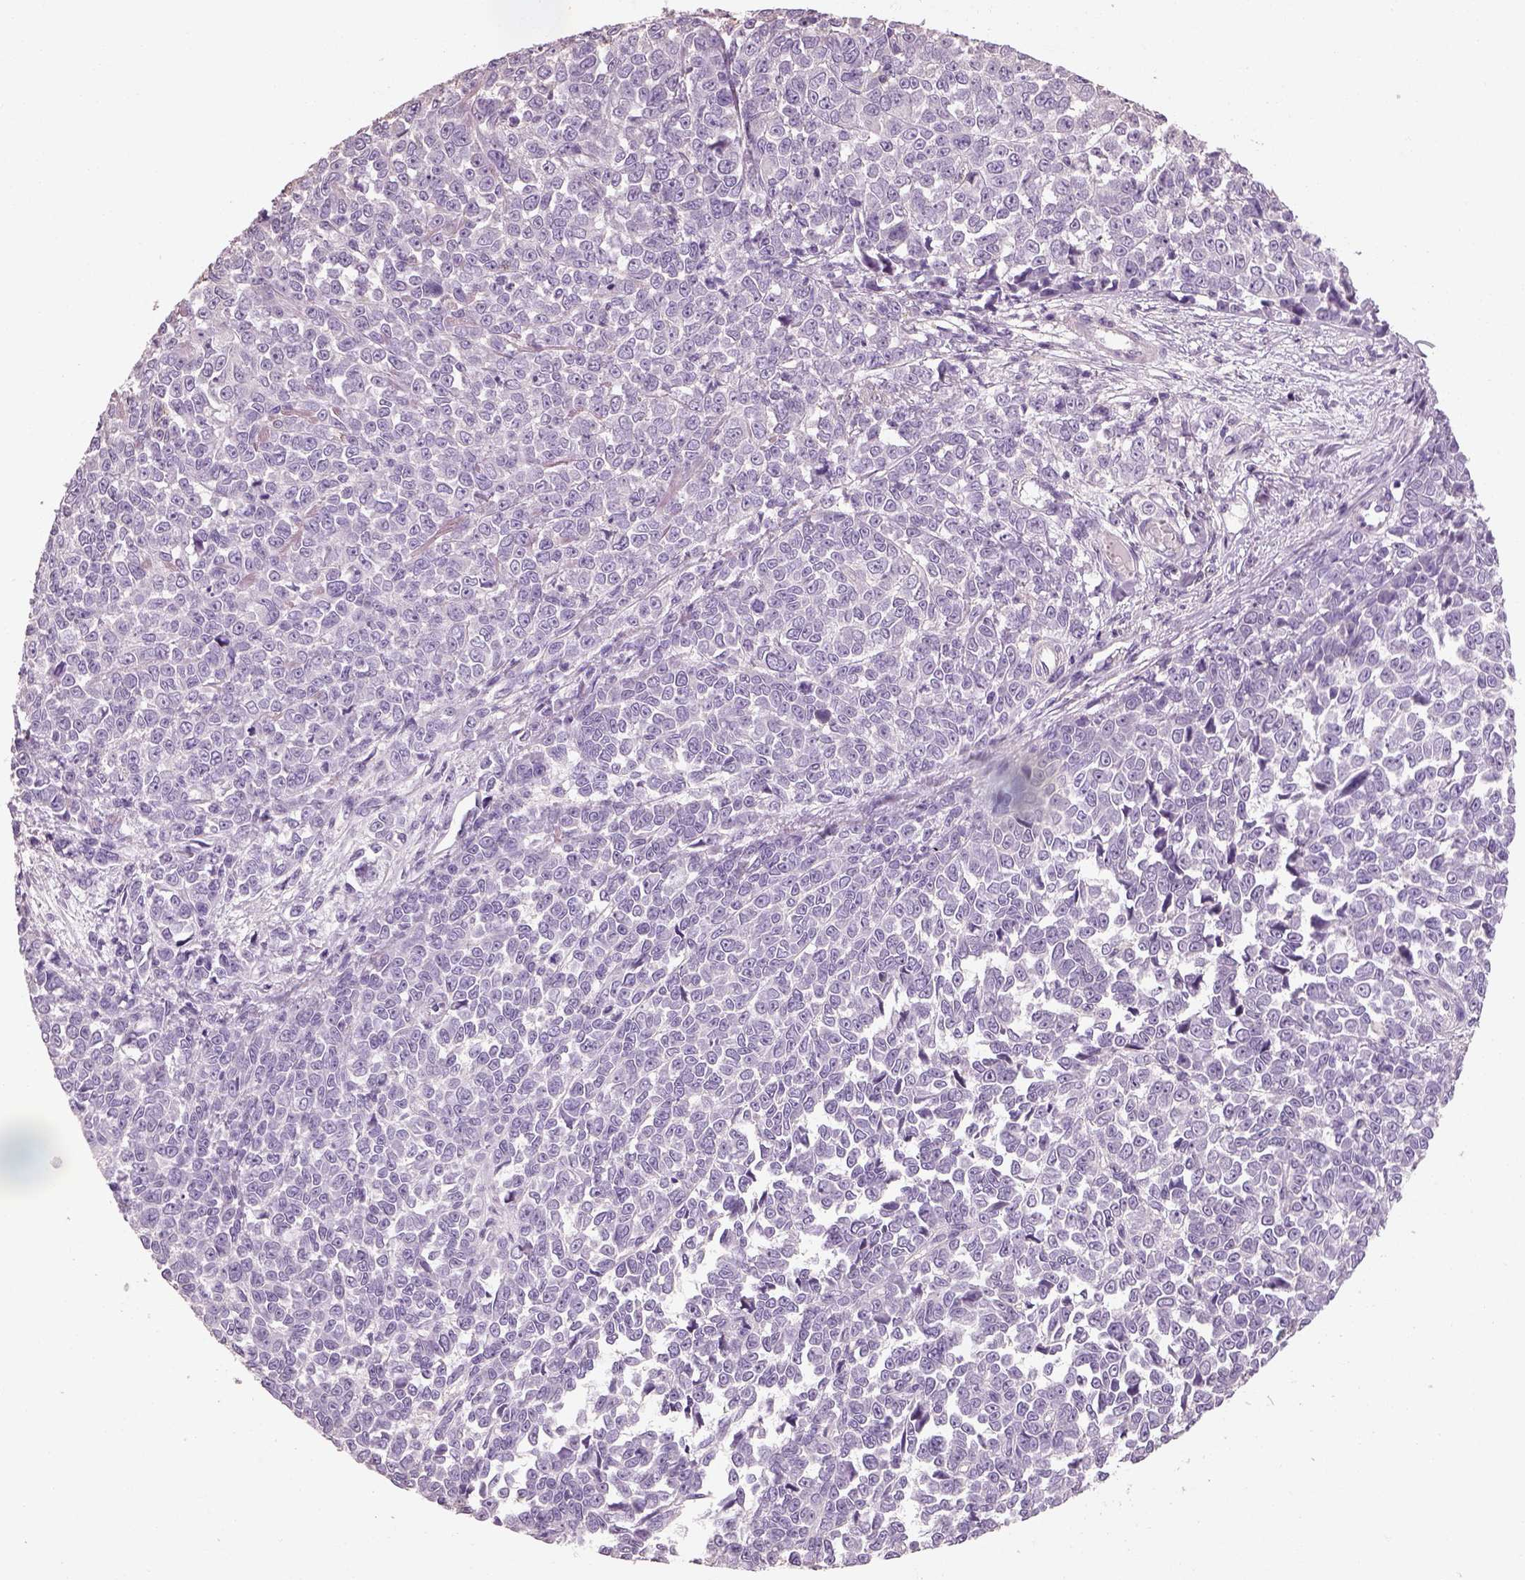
{"staining": {"intensity": "negative", "quantity": "none", "location": "none"}, "tissue": "melanoma", "cell_type": "Tumor cells", "image_type": "cancer", "snomed": [{"axis": "morphology", "description": "Malignant melanoma, NOS"}, {"axis": "topography", "description": "Skin"}], "caption": "This is a histopathology image of immunohistochemistry staining of melanoma, which shows no expression in tumor cells. Brightfield microscopy of IHC stained with DAB (brown) and hematoxylin (blue), captured at high magnification.", "gene": "OTUD6A", "patient": {"sex": "female", "age": 95}}